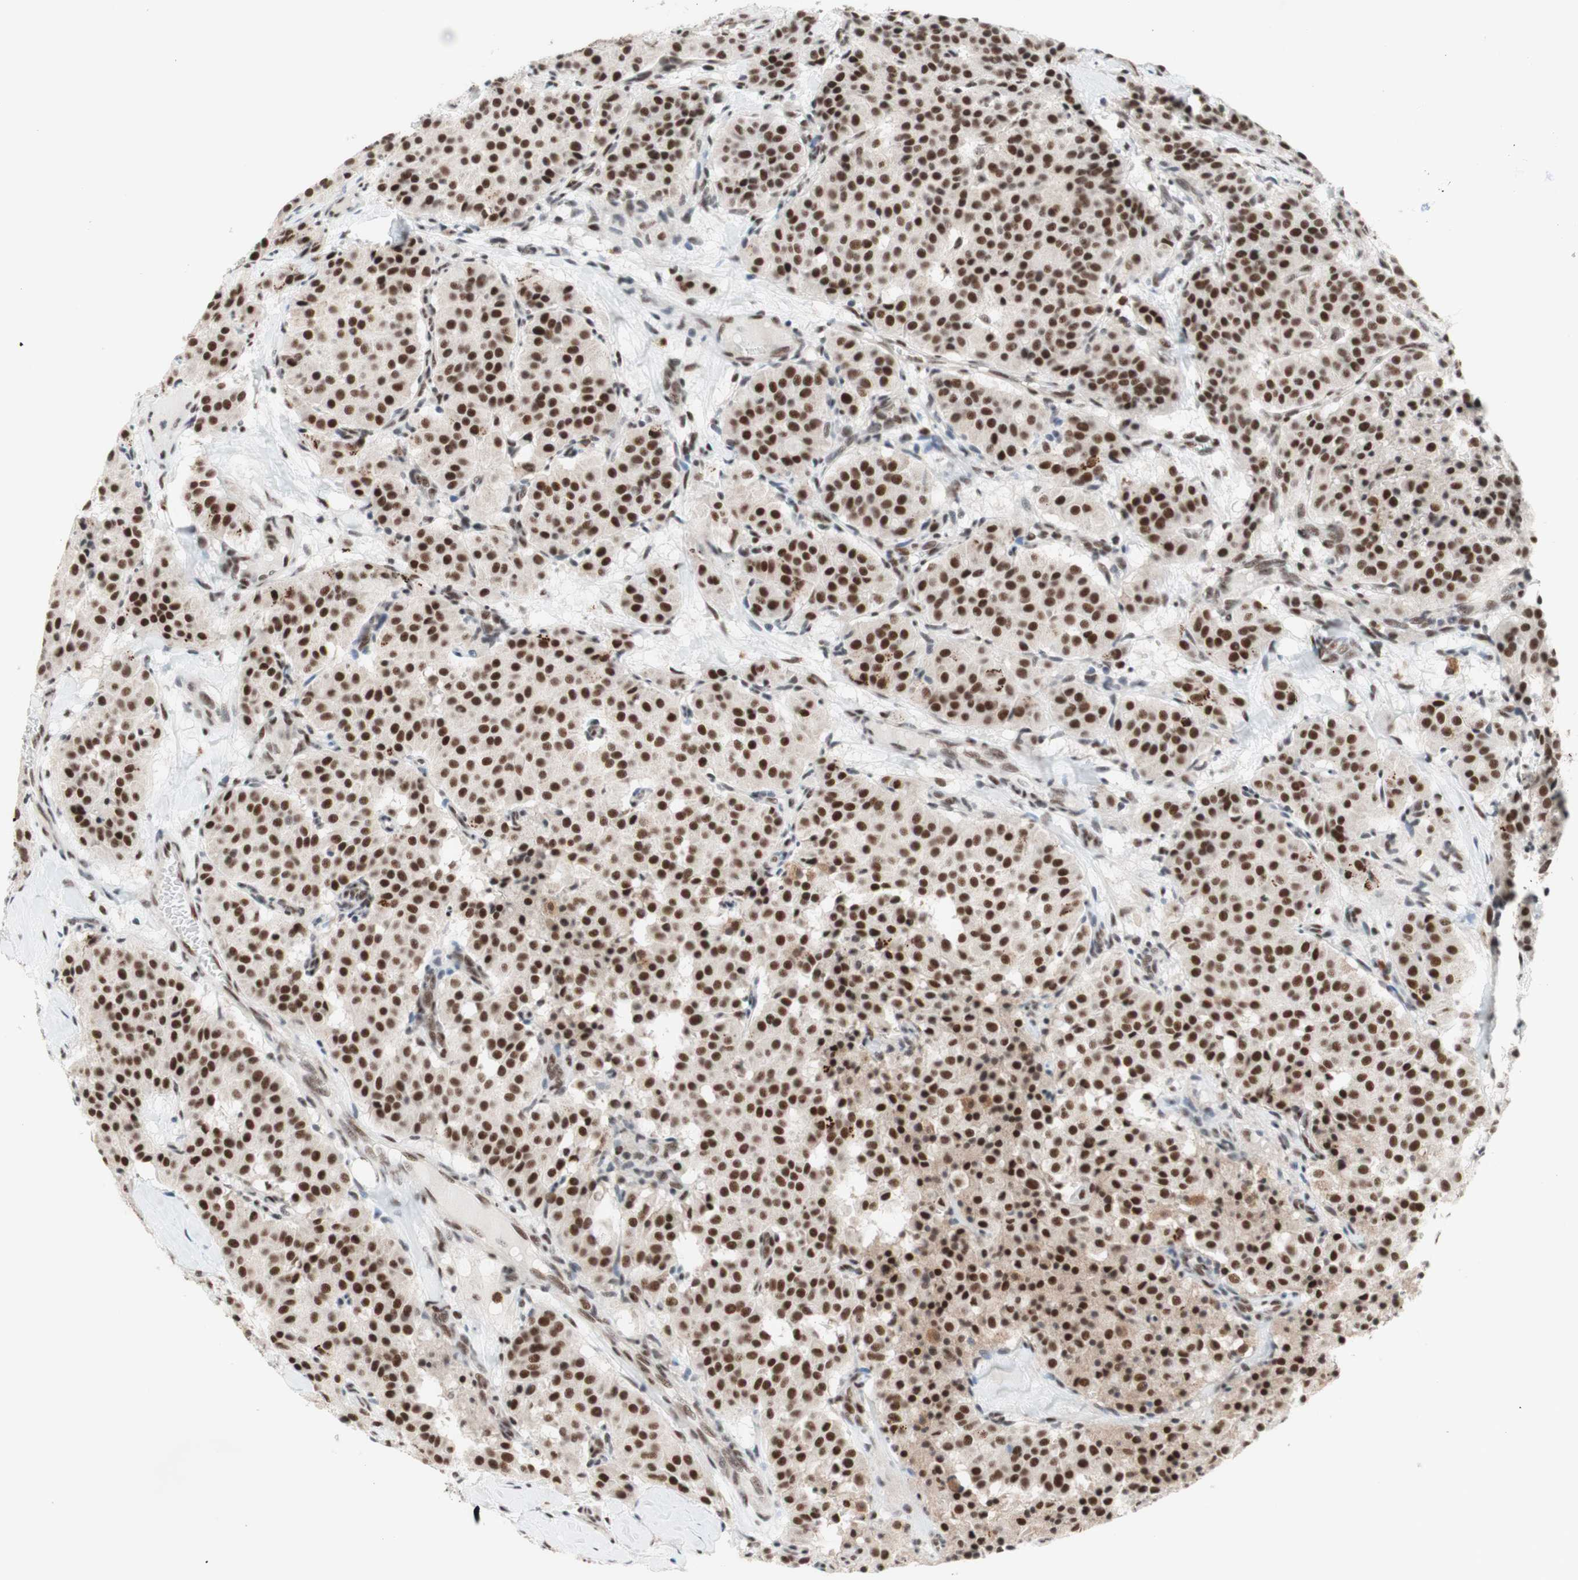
{"staining": {"intensity": "strong", "quantity": ">75%", "location": "nuclear"}, "tissue": "carcinoid", "cell_type": "Tumor cells", "image_type": "cancer", "snomed": [{"axis": "morphology", "description": "Carcinoid, malignant, NOS"}, {"axis": "topography", "description": "Lung"}], "caption": "There is high levels of strong nuclear positivity in tumor cells of carcinoid, as demonstrated by immunohistochemical staining (brown color).", "gene": "PRPF19", "patient": {"sex": "male", "age": 30}}